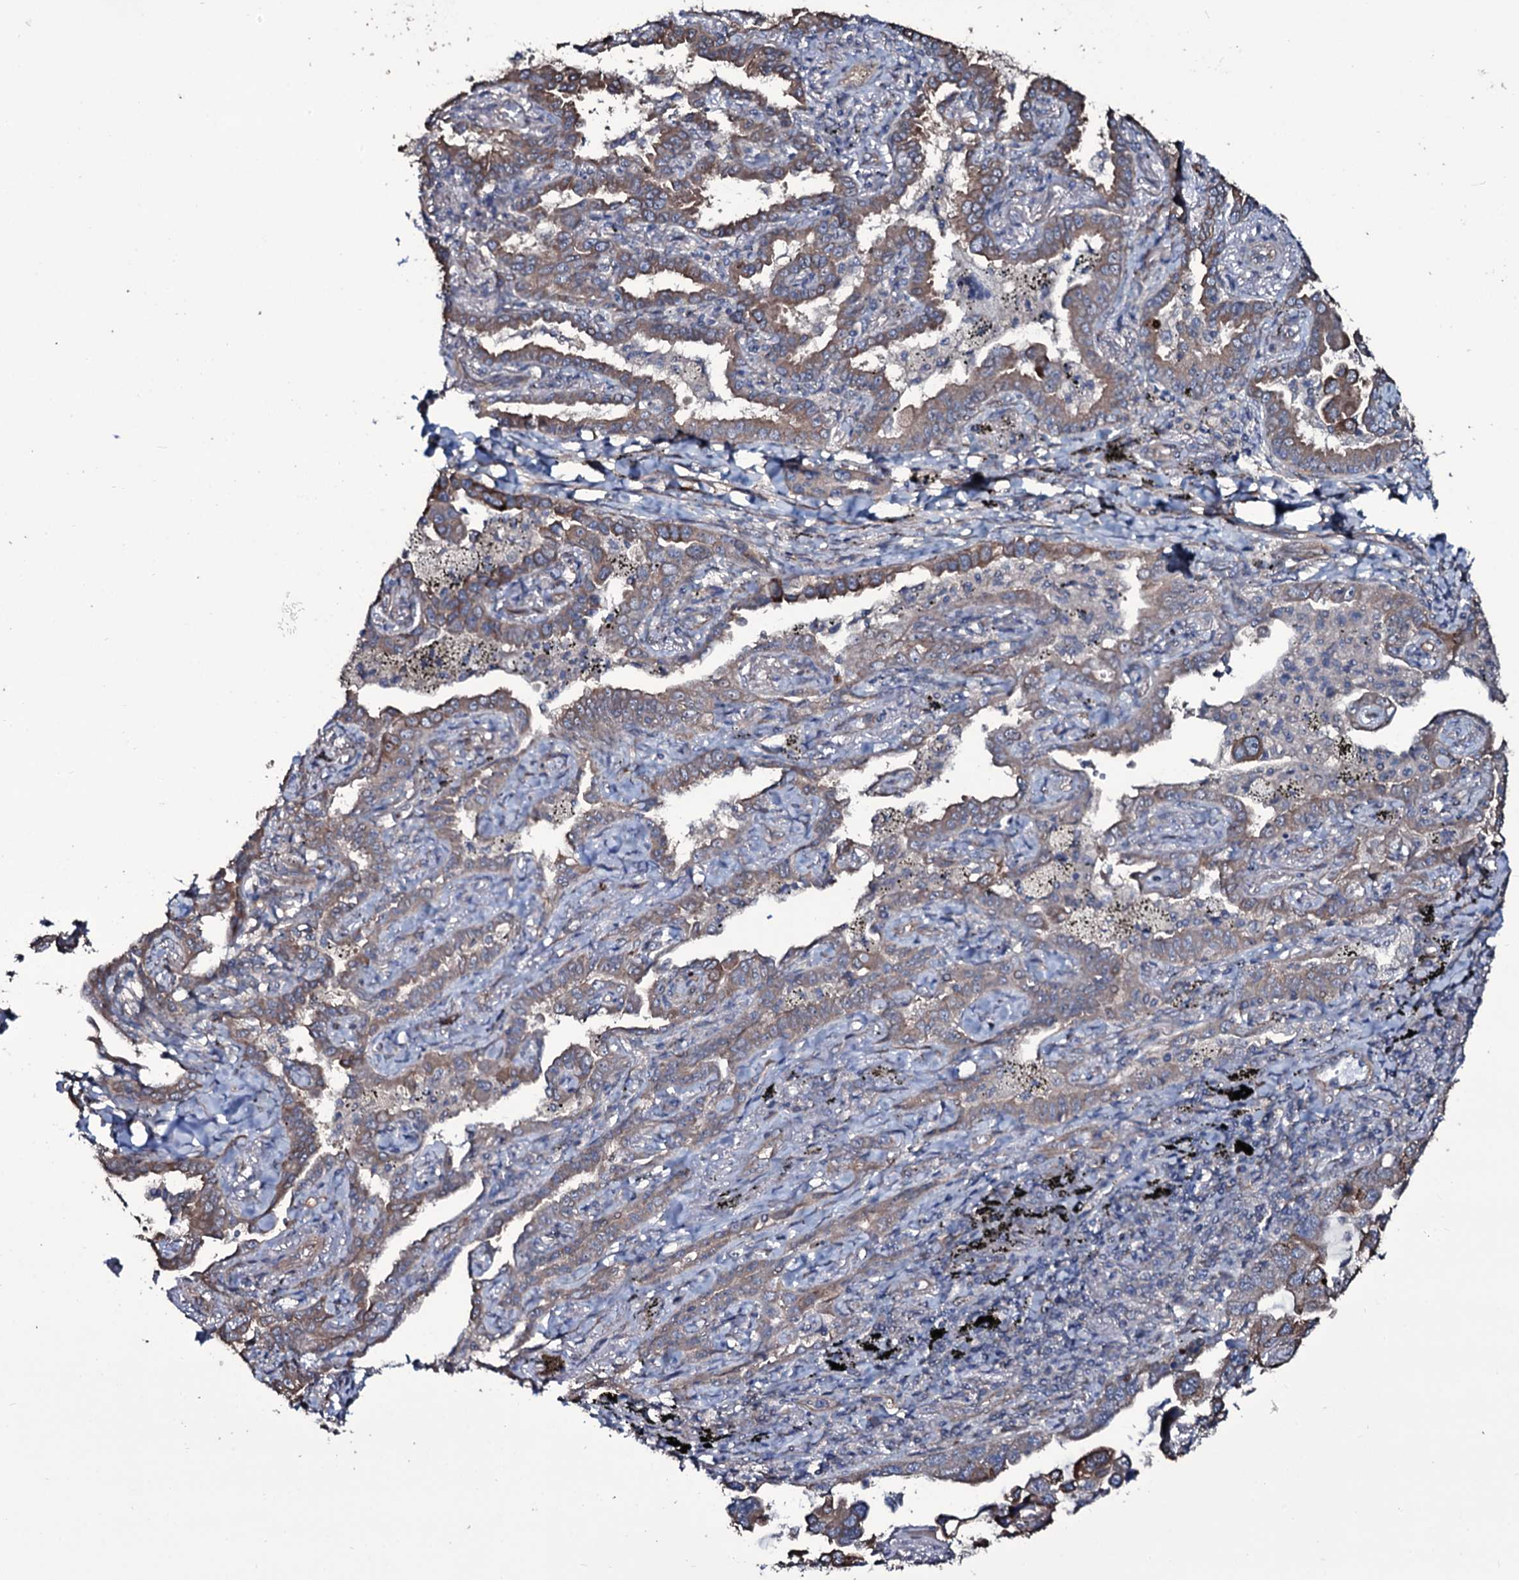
{"staining": {"intensity": "moderate", "quantity": "25%-75%", "location": "cytoplasmic/membranous"}, "tissue": "lung cancer", "cell_type": "Tumor cells", "image_type": "cancer", "snomed": [{"axis": "morphology", "description": "Adenocarcinoma, NOS"}, {"axis": "topography", "description": "Lung"}], "caption": "Immunohistochemical staining of lung adenocarcinoma demonstrates medium levels of moderate cytoplasmic/membranous positivity in about 25%-75% of tumor cells.", "gene": "WIPF3", "patient": {"sex": "male", "age": 67}}